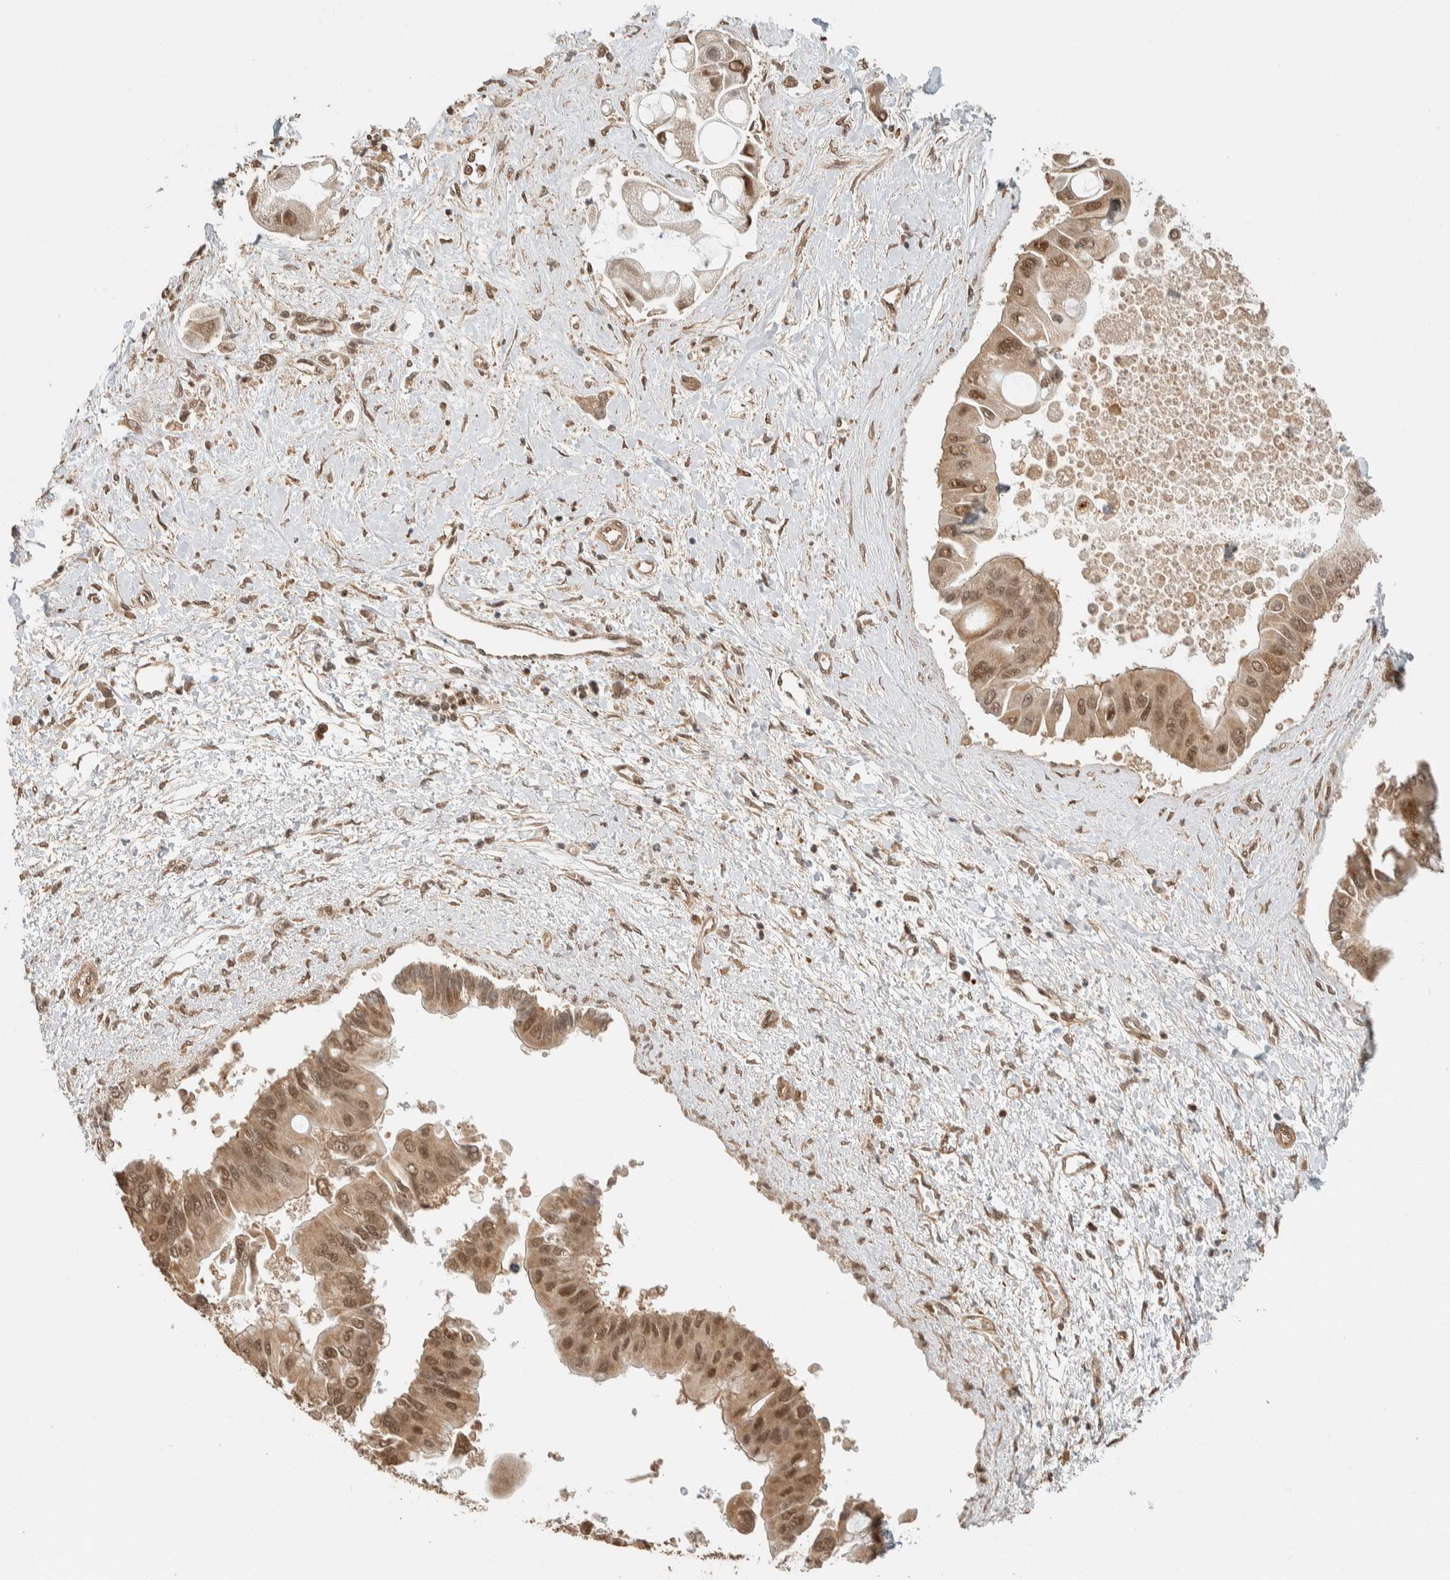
{"staining": {"intensity": "moderate", "quantity": ">75%", "location": "cytoplasmic/membranous,nuclear"}, "tissue": "liver cancer", "cell_type": "Tumor cells", "image_type": "cancer", "snomed": [{"axis": "morphology", "description": "Cholangiocarcinoma"}, {"axis": "topography", "description": "Liver"}], "caption": "Moderate cytoplasmic/membranous and nuclear expression for a protein is seen in approximately >75% of tumor cells of liver cancer (cholangiocarcinoma) using IHC.", "gene": "ZBTB2", "patient": {"sex": "male", "age": 50}}